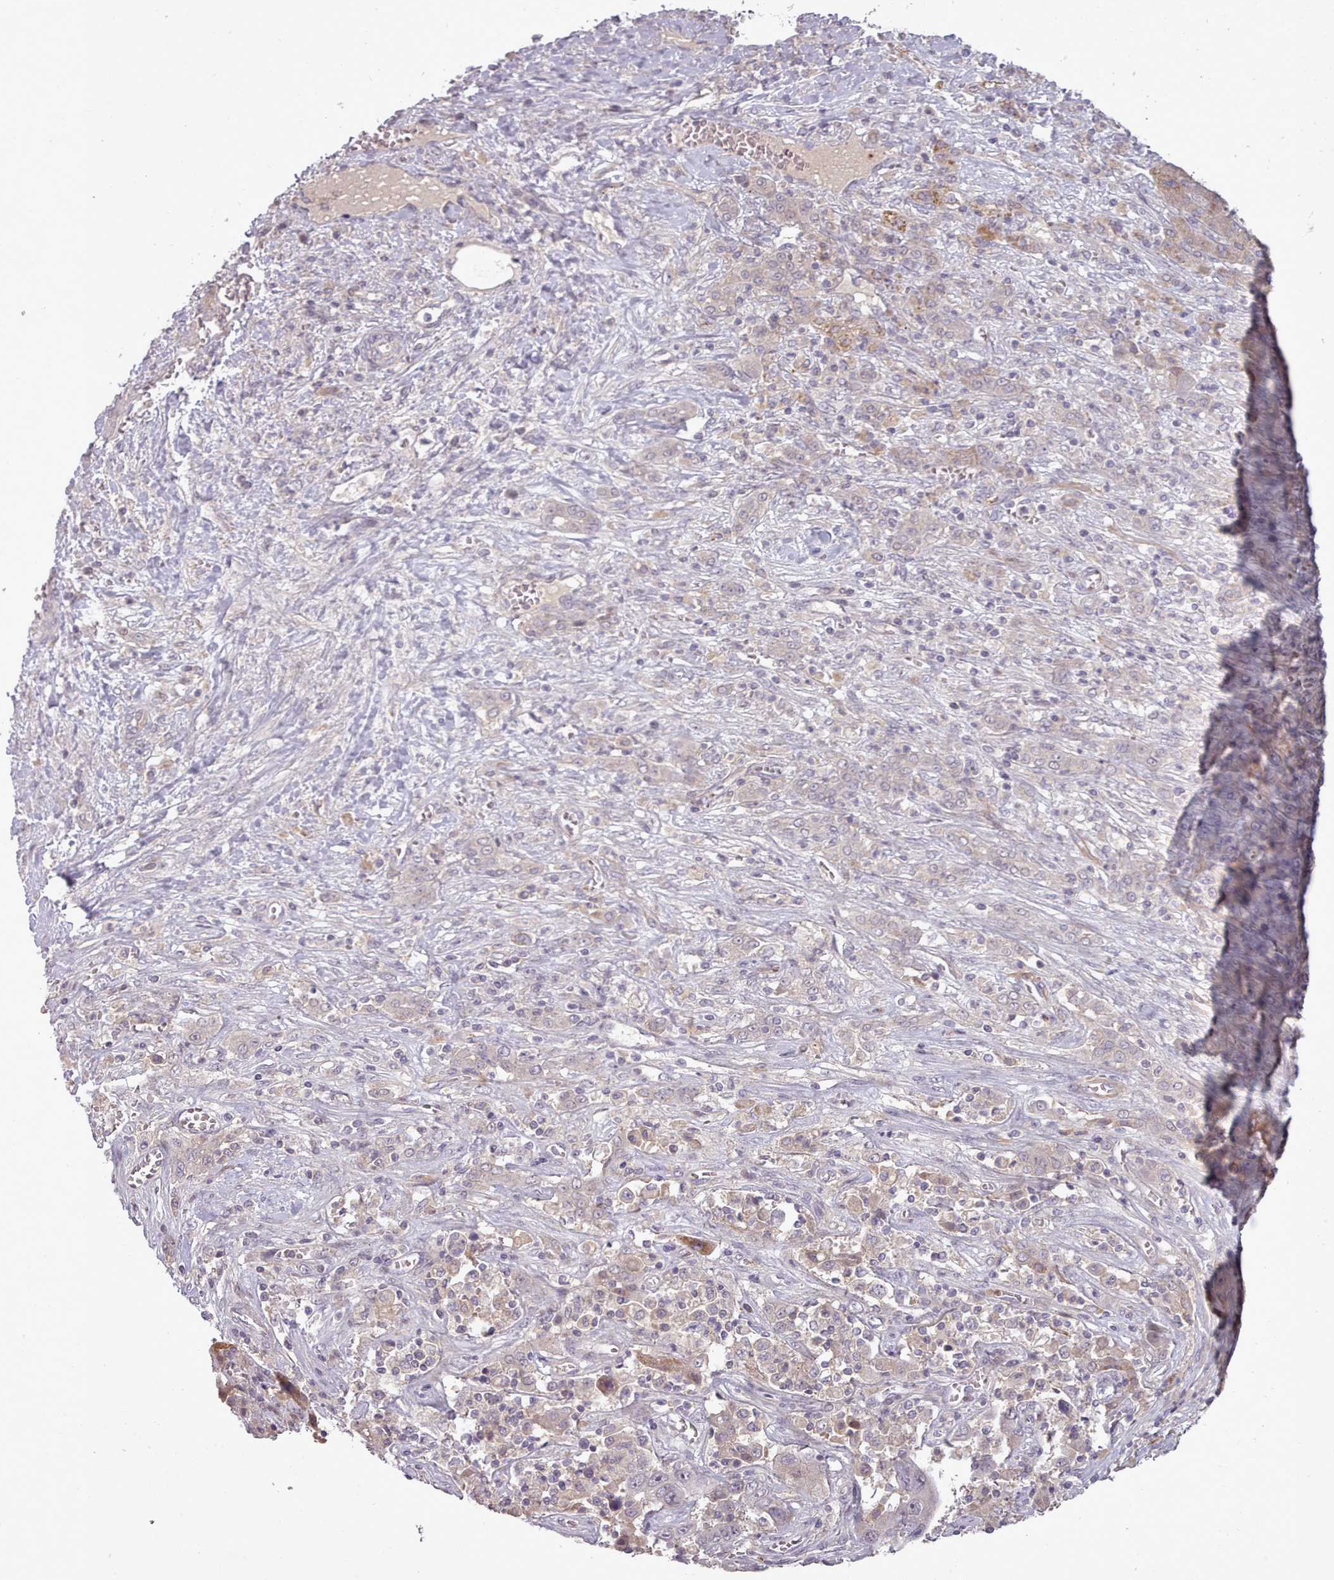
{"staining": {"intensity": "negative", "quantity": "none", "location": "none"}, "tissue": "liver cancer", "cell_type": "Tumor cells", "image_type": "cancer", "snomed": [{"axis": "morphology", "description": "Cholangiocarcinoma"}, {"axis": "topography", "description": "Liver"}], "caption": "The histopathology image shows no staining of tumor cells in liver cancer (cholangiocarcinoma).", "gene": "LEFTY2", "patient": {"sex": "female", "age": 52}}